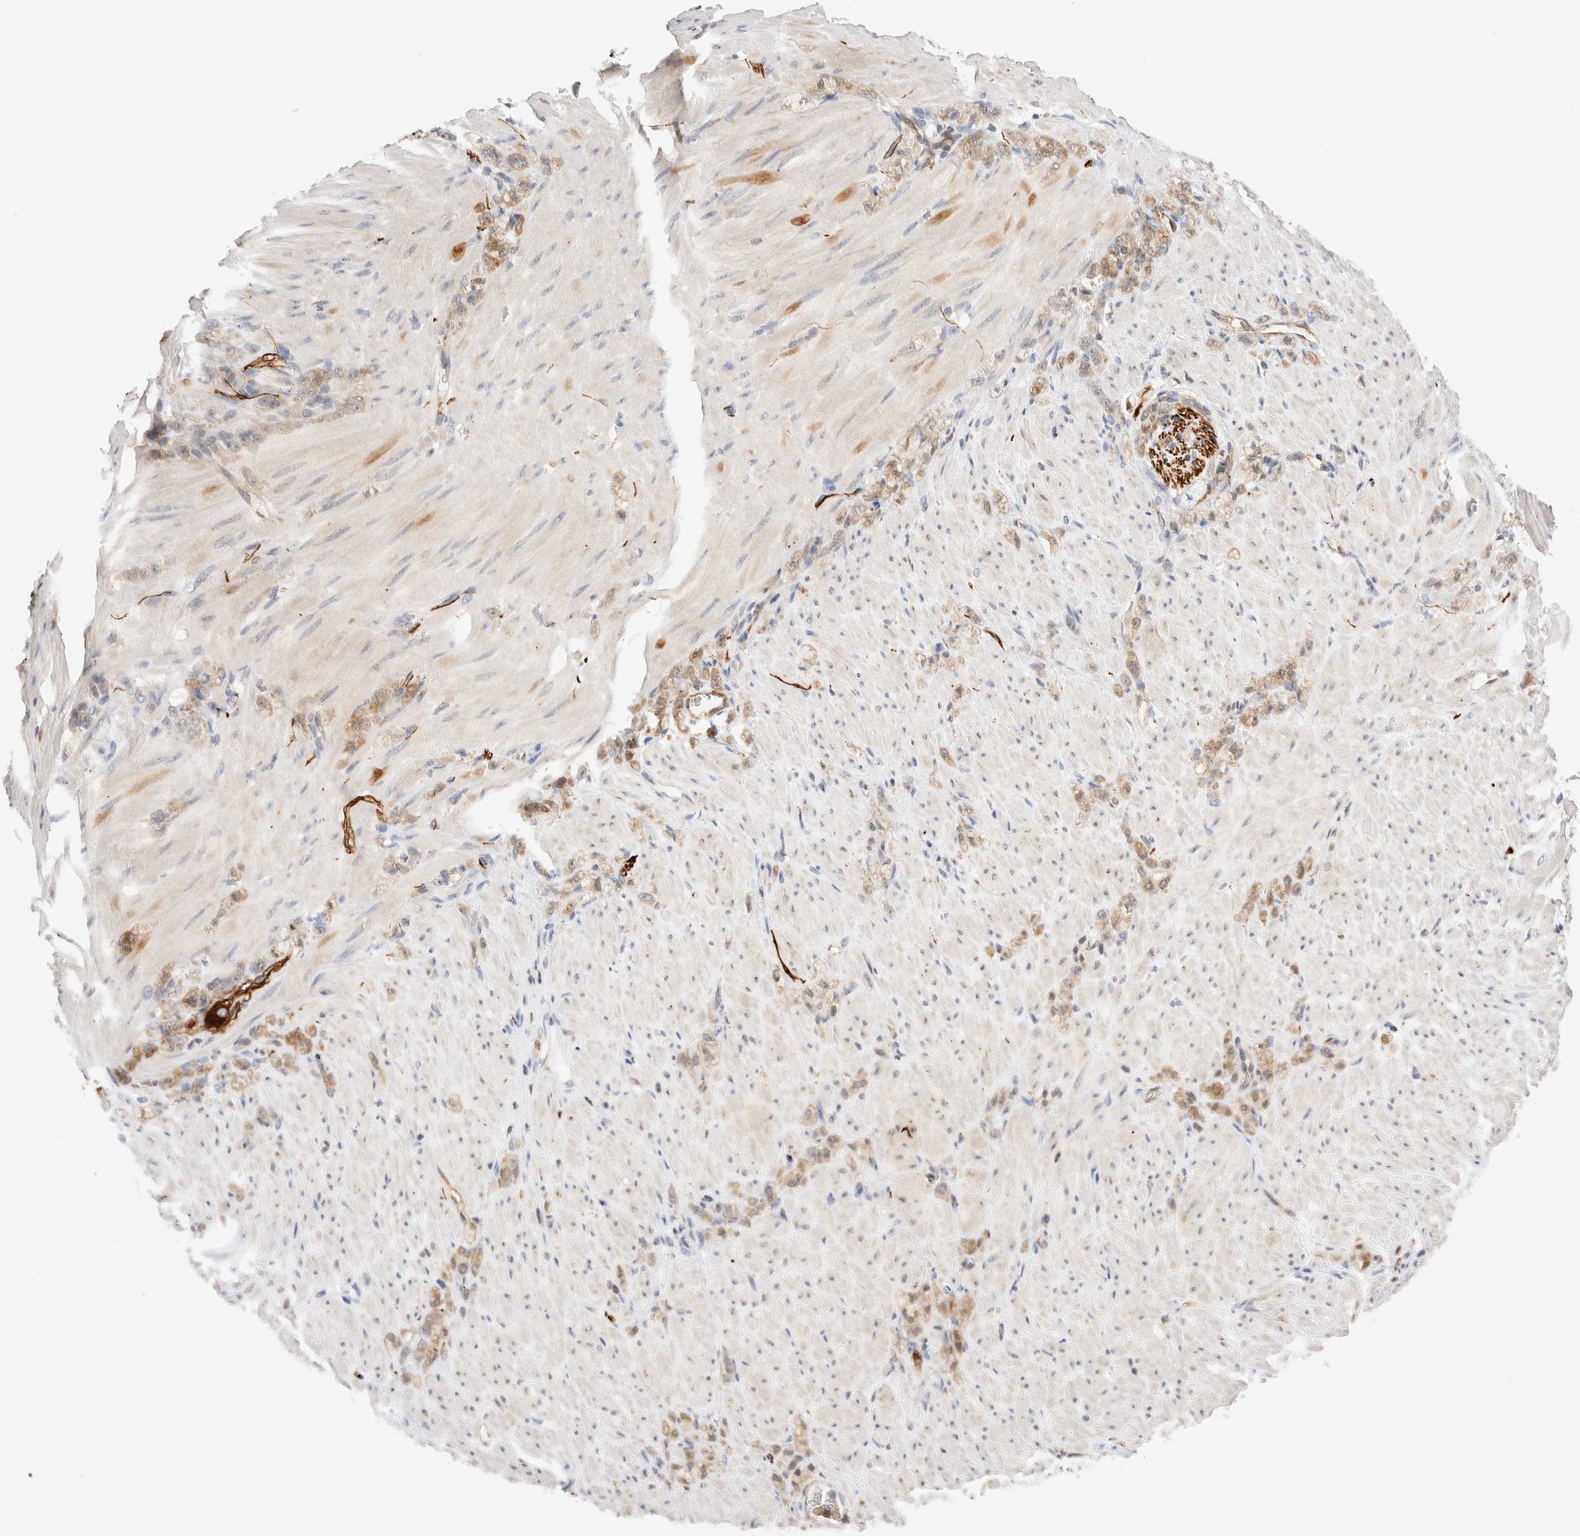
{"staining": {"intensity": "weak", "quantity": "25%-75%", "location": "cytoplasmic/membranous"}, "tissue": "stomach cancer", "cell_type": "Tumor cells", "image_type": "cancer", "snomed": [{"axis": "morphology", "description": "Normal tissue, NOS"}, {"axis": "morphology", "description": "Adenocarcinoma, NOS"}, {"axis": "topography", "description": "Stomach"}], "caption": "Stomach cancer (adenocarcinoma) was stained to show a protein in brown. There is low levels of weak cytoplasmic/membranous expression in about 25%-75% of tumor cells. (Brightfield microscopy of DAB IHC at high magnification).", "gene": "NSMAF", "patient": {"sex": "male", "age": 82}}